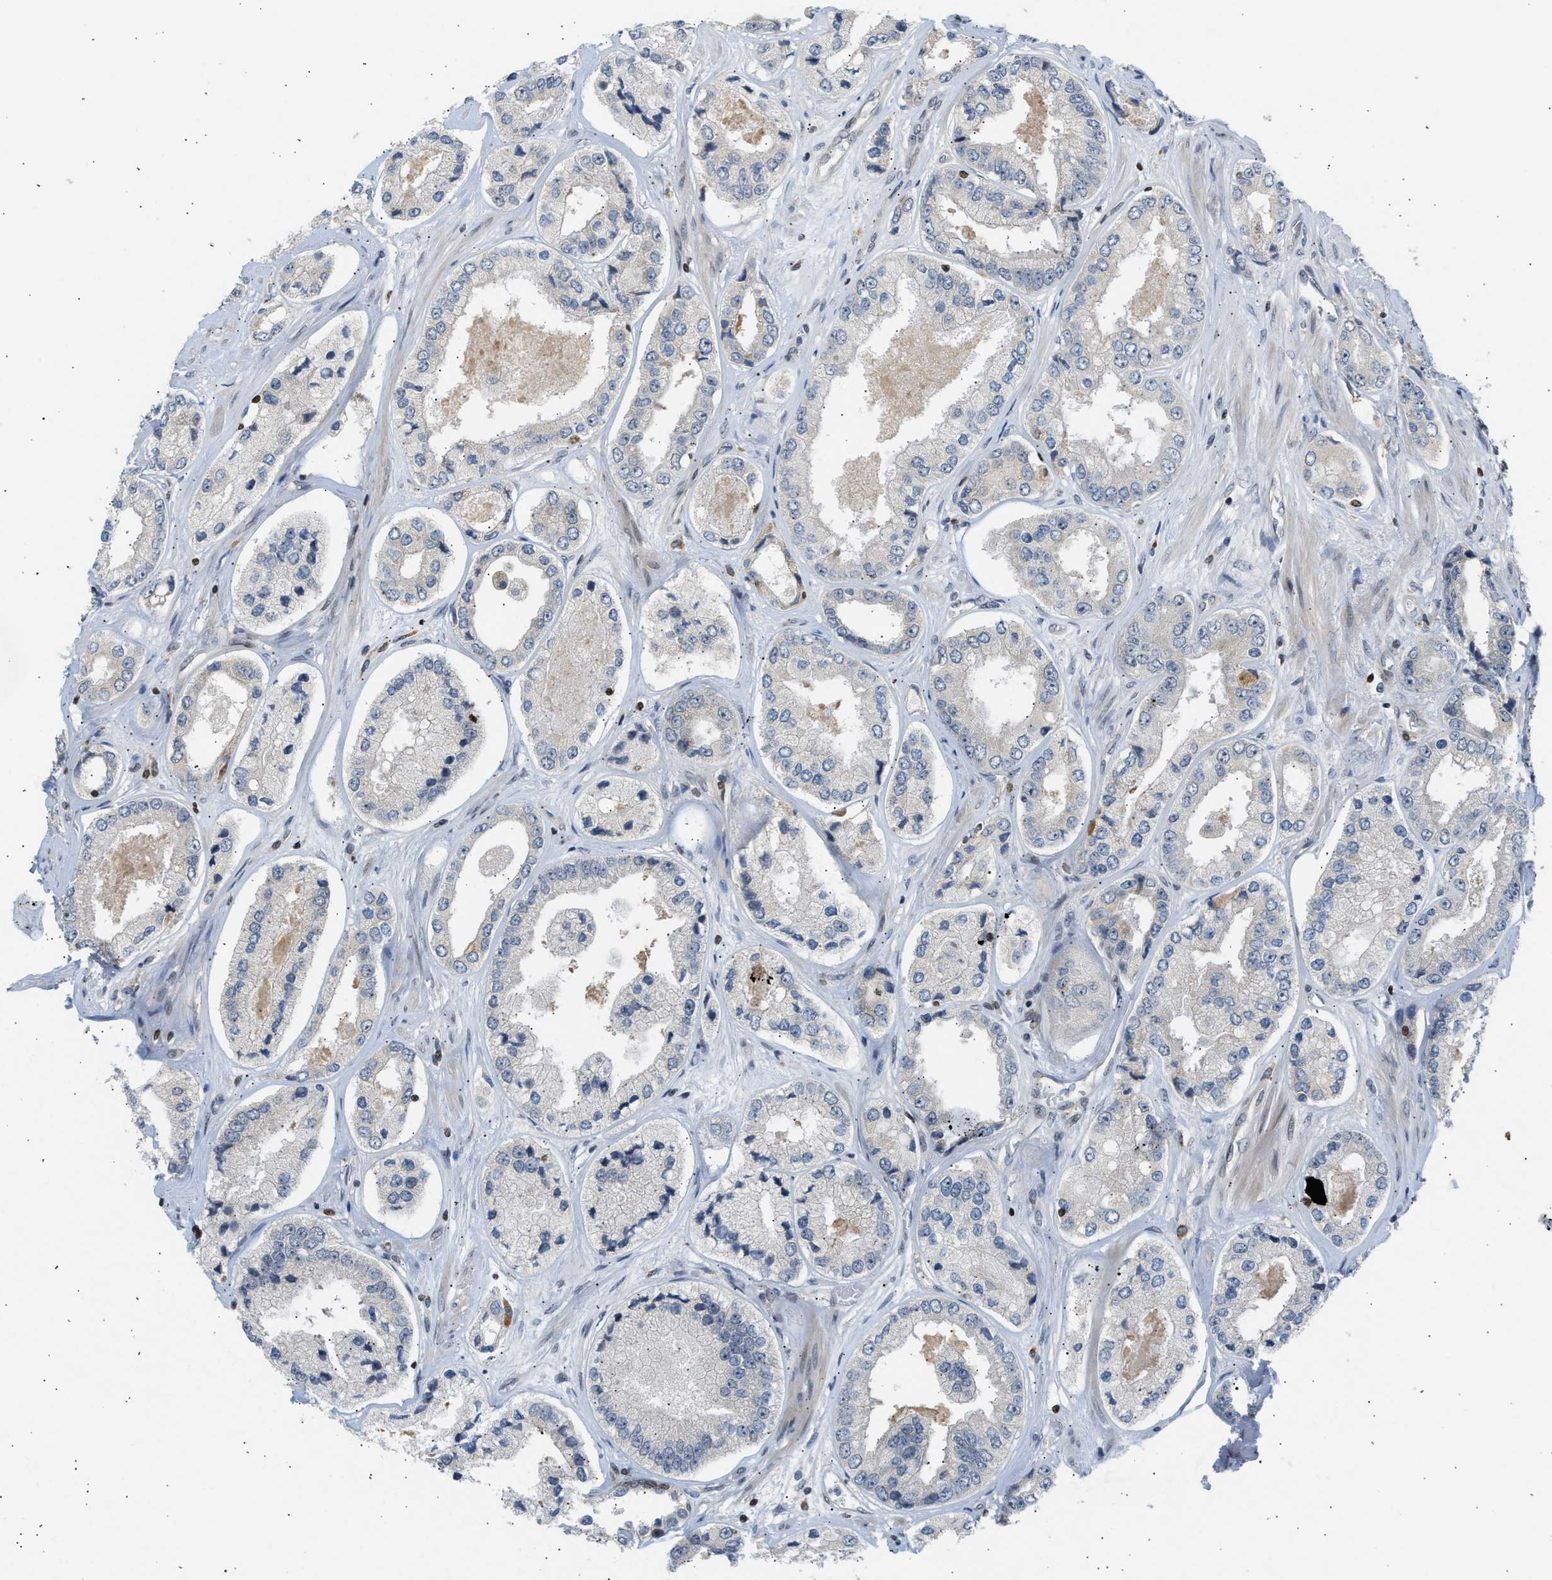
{"staining": {"intensity": "negative", "quantity": "none", "location": "none"}, "tissue": "prostate cancer", "cell_type": "Tumor cells", "image_type": "cancer", "snomed": [{"axis": "morphology", "description": "Adenocarcinoma, High grade"}, {"axis": "topography", "description": "Prostate"}], "caption": "Histopathology image shows no significant protein expression in tumor cells of prostate cancer (high-grade adenocarcinoma).", "gene": "NPS", "patient": {"sex": "male", "age": 61}}